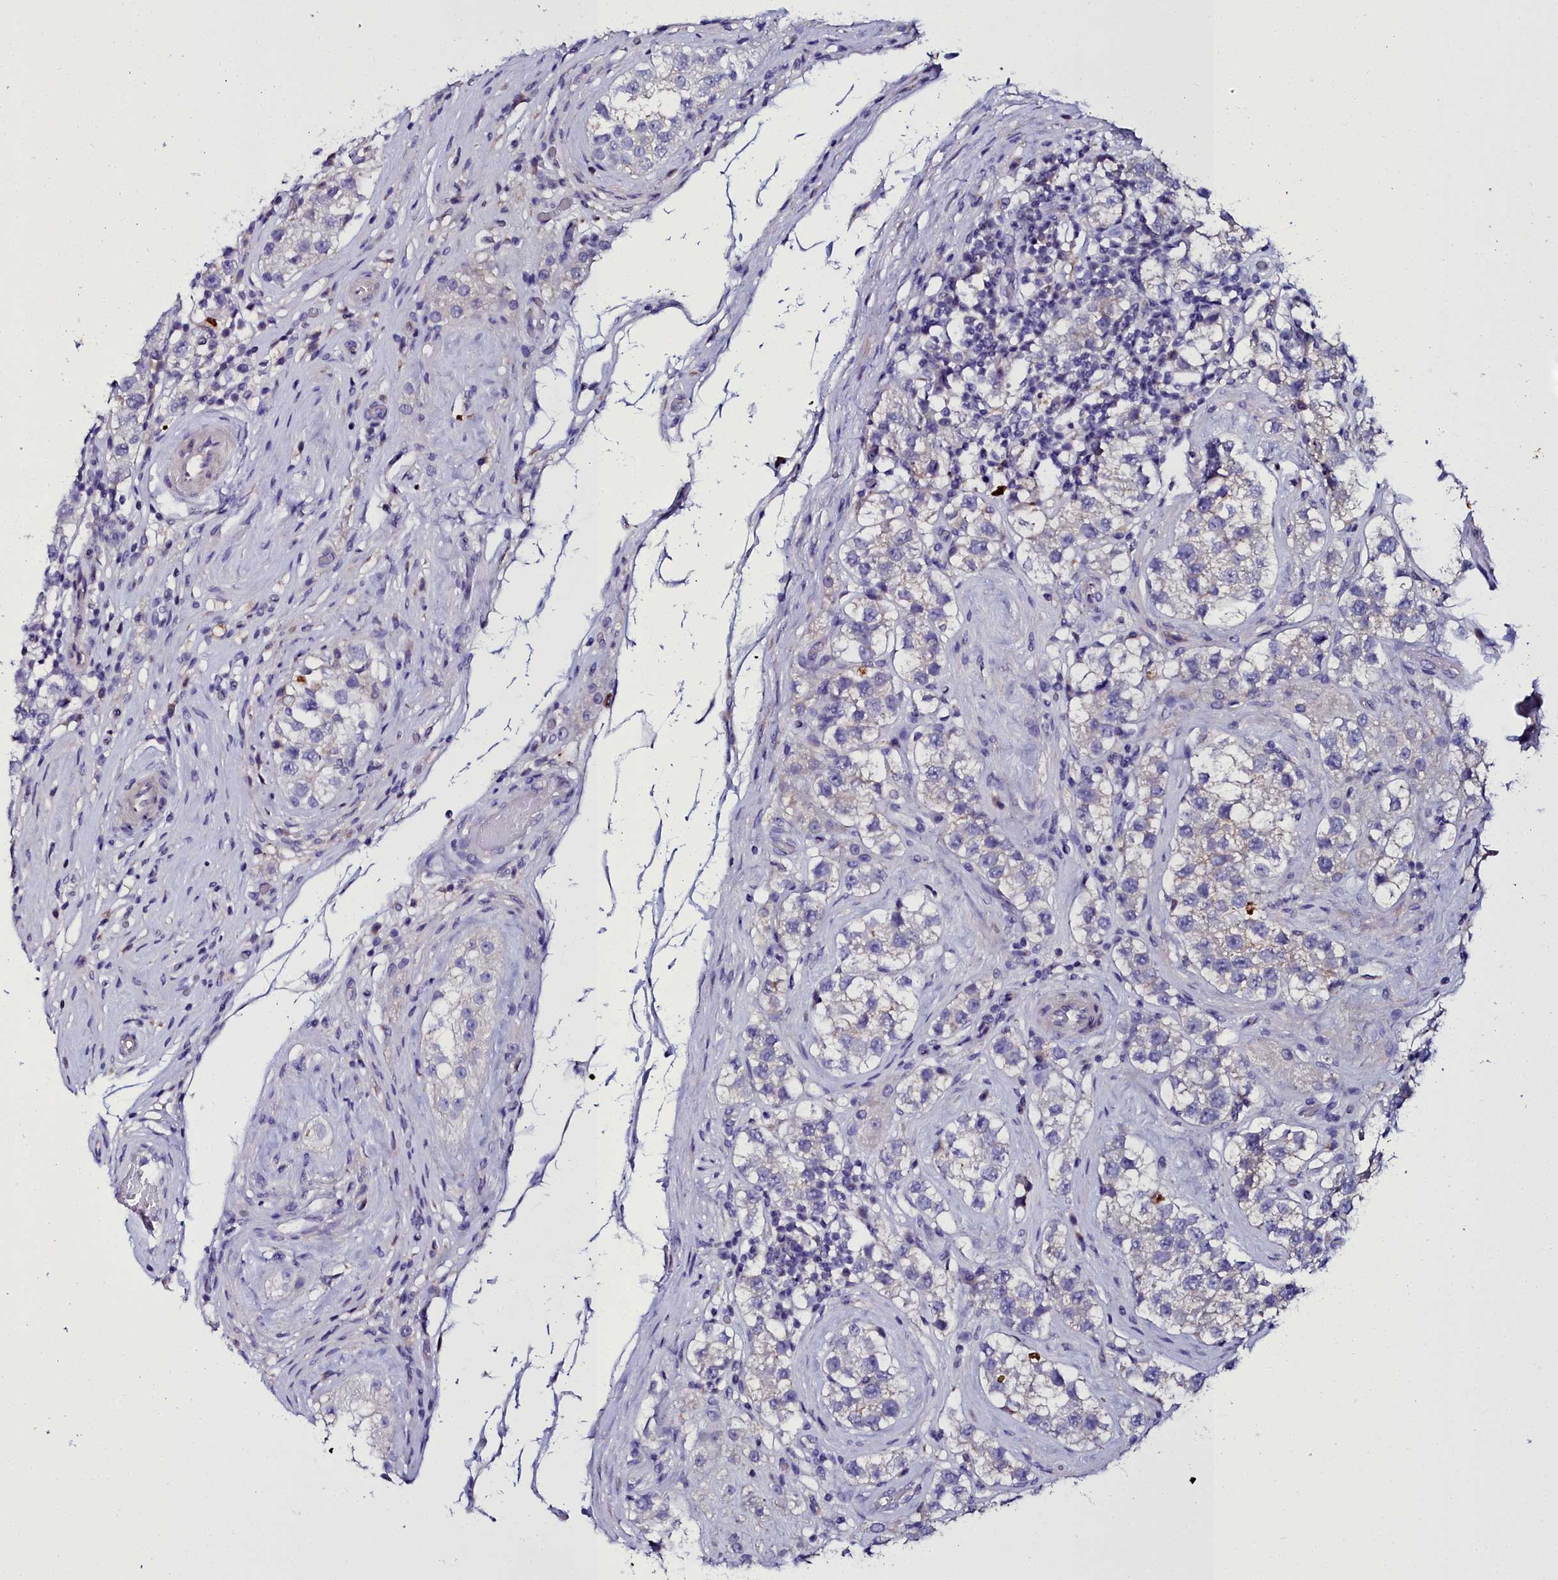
{"staining": {"intensity": "negative", "quantity": "none", "location": "none"}, "tissue": "testis cancer", "cell_type": "Tumor cells", "image_type": "cancer", "snomed": [{"axis": "morphology", "description": "Seminoma, NOS"}, {"axis": "topography", "description": "Testis"}], "caption": "Immunohistochemistry image of neoplastic tissue: human seminoma (testis) stained with DAB demonstrates no significant protein staining in tumor cells.", "gene": "ELAPOR2", "patient": {"sex": "male", "age": 34}}